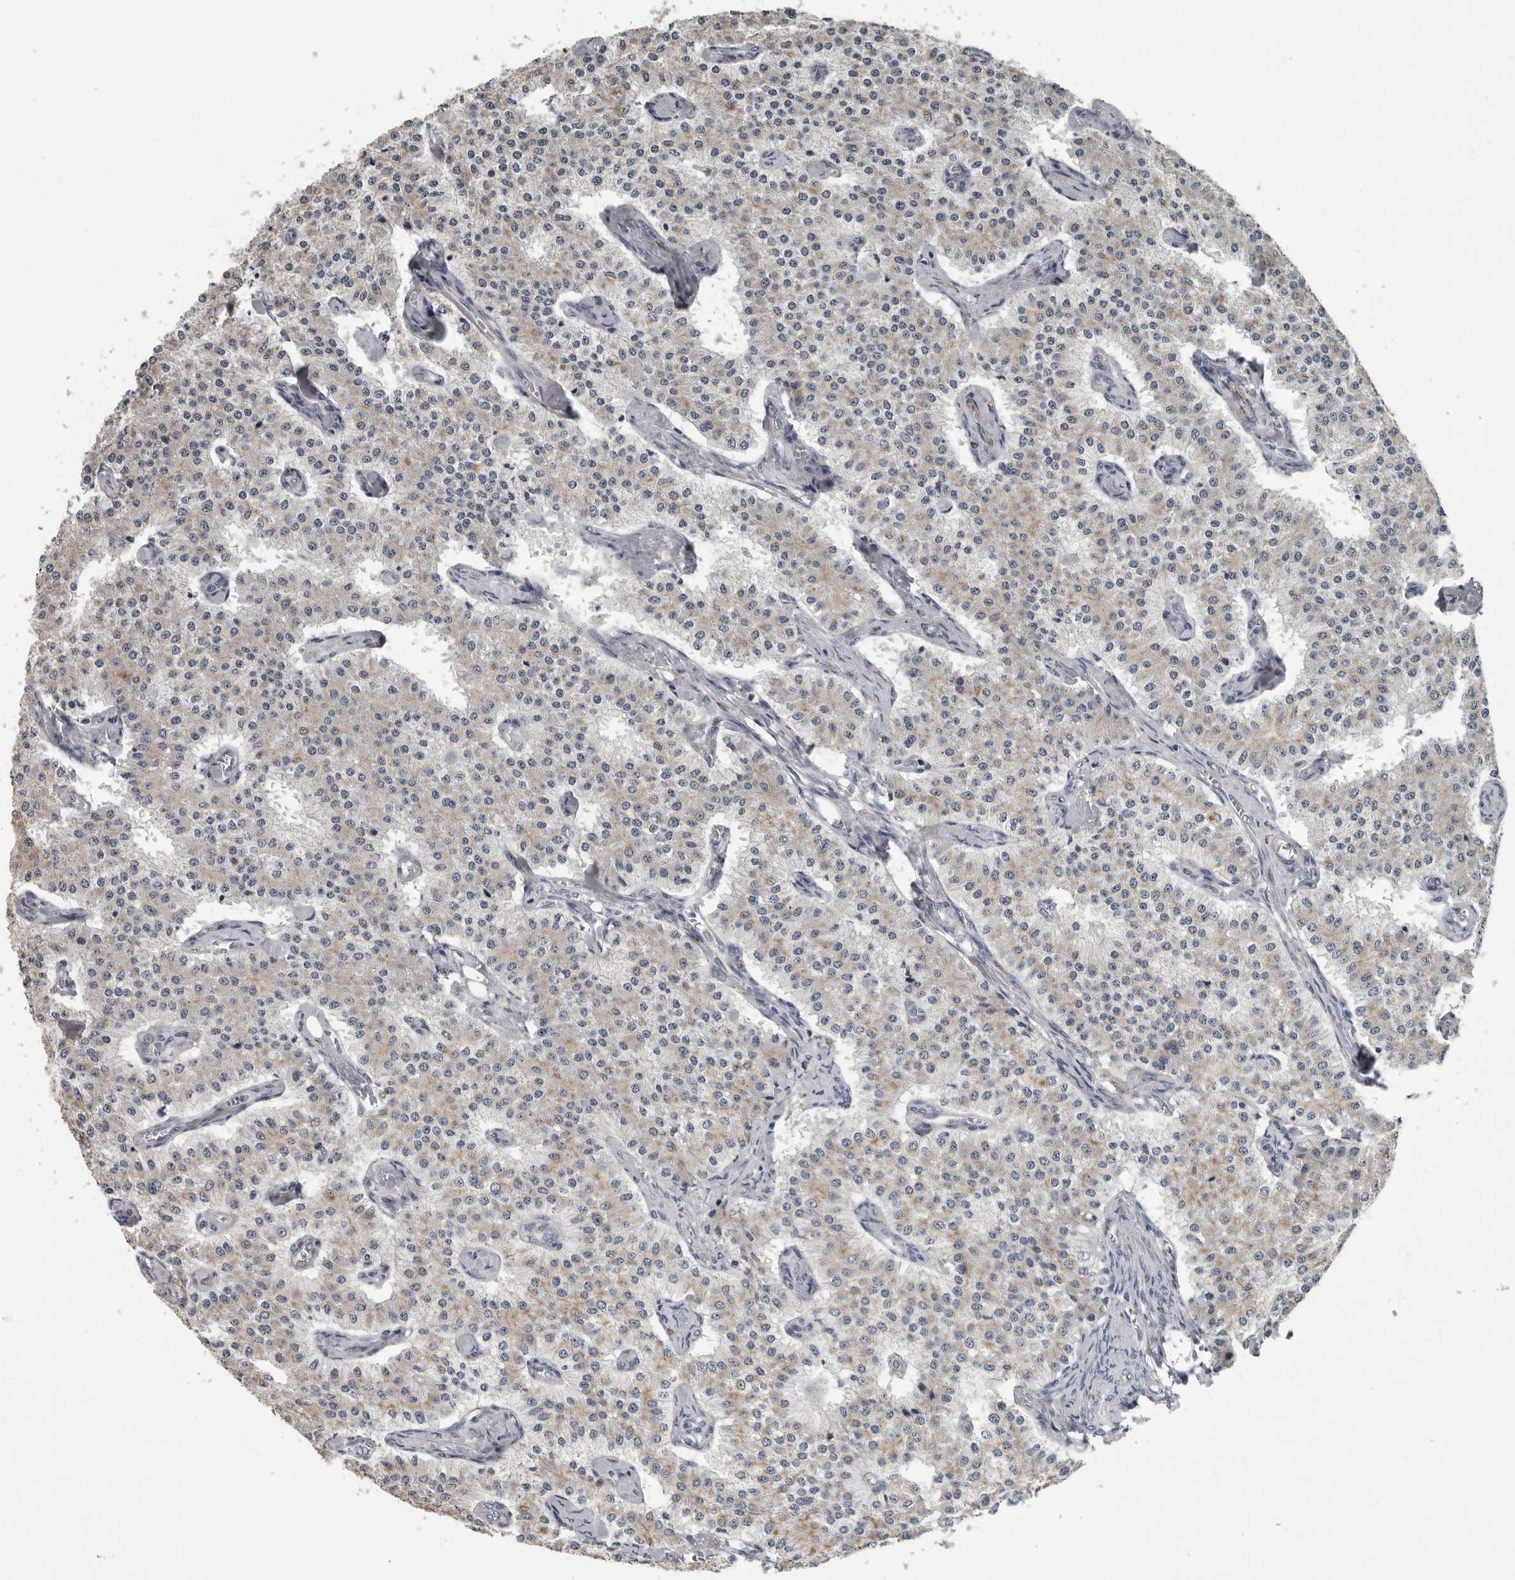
{"staining": {"intensity": "weak", "quantity": ">75%", "location": "cytoplasmic/membranous"}, "tissue": "carcinoid", "cell_type": "Tumor cells", "image_type": "cancer", "snomed": [{"axis": "morphology", "description": "Carcinoid, malignant, NOS"}, {"axis": "topography", "description": "Colon"}], "caption": "The micrograph demonstrates immunohistochemical staining of carcinoid. There is weak cytoplasmic/membranous staining is seen in approximately >75% of tumor cells. Using DAB (brown) and hematoxylin (blue) stains, captured at high magnification using brightfield microscopy.", "gene": "DPY19L4", "patient": {"sex": "female", "age": 52}}